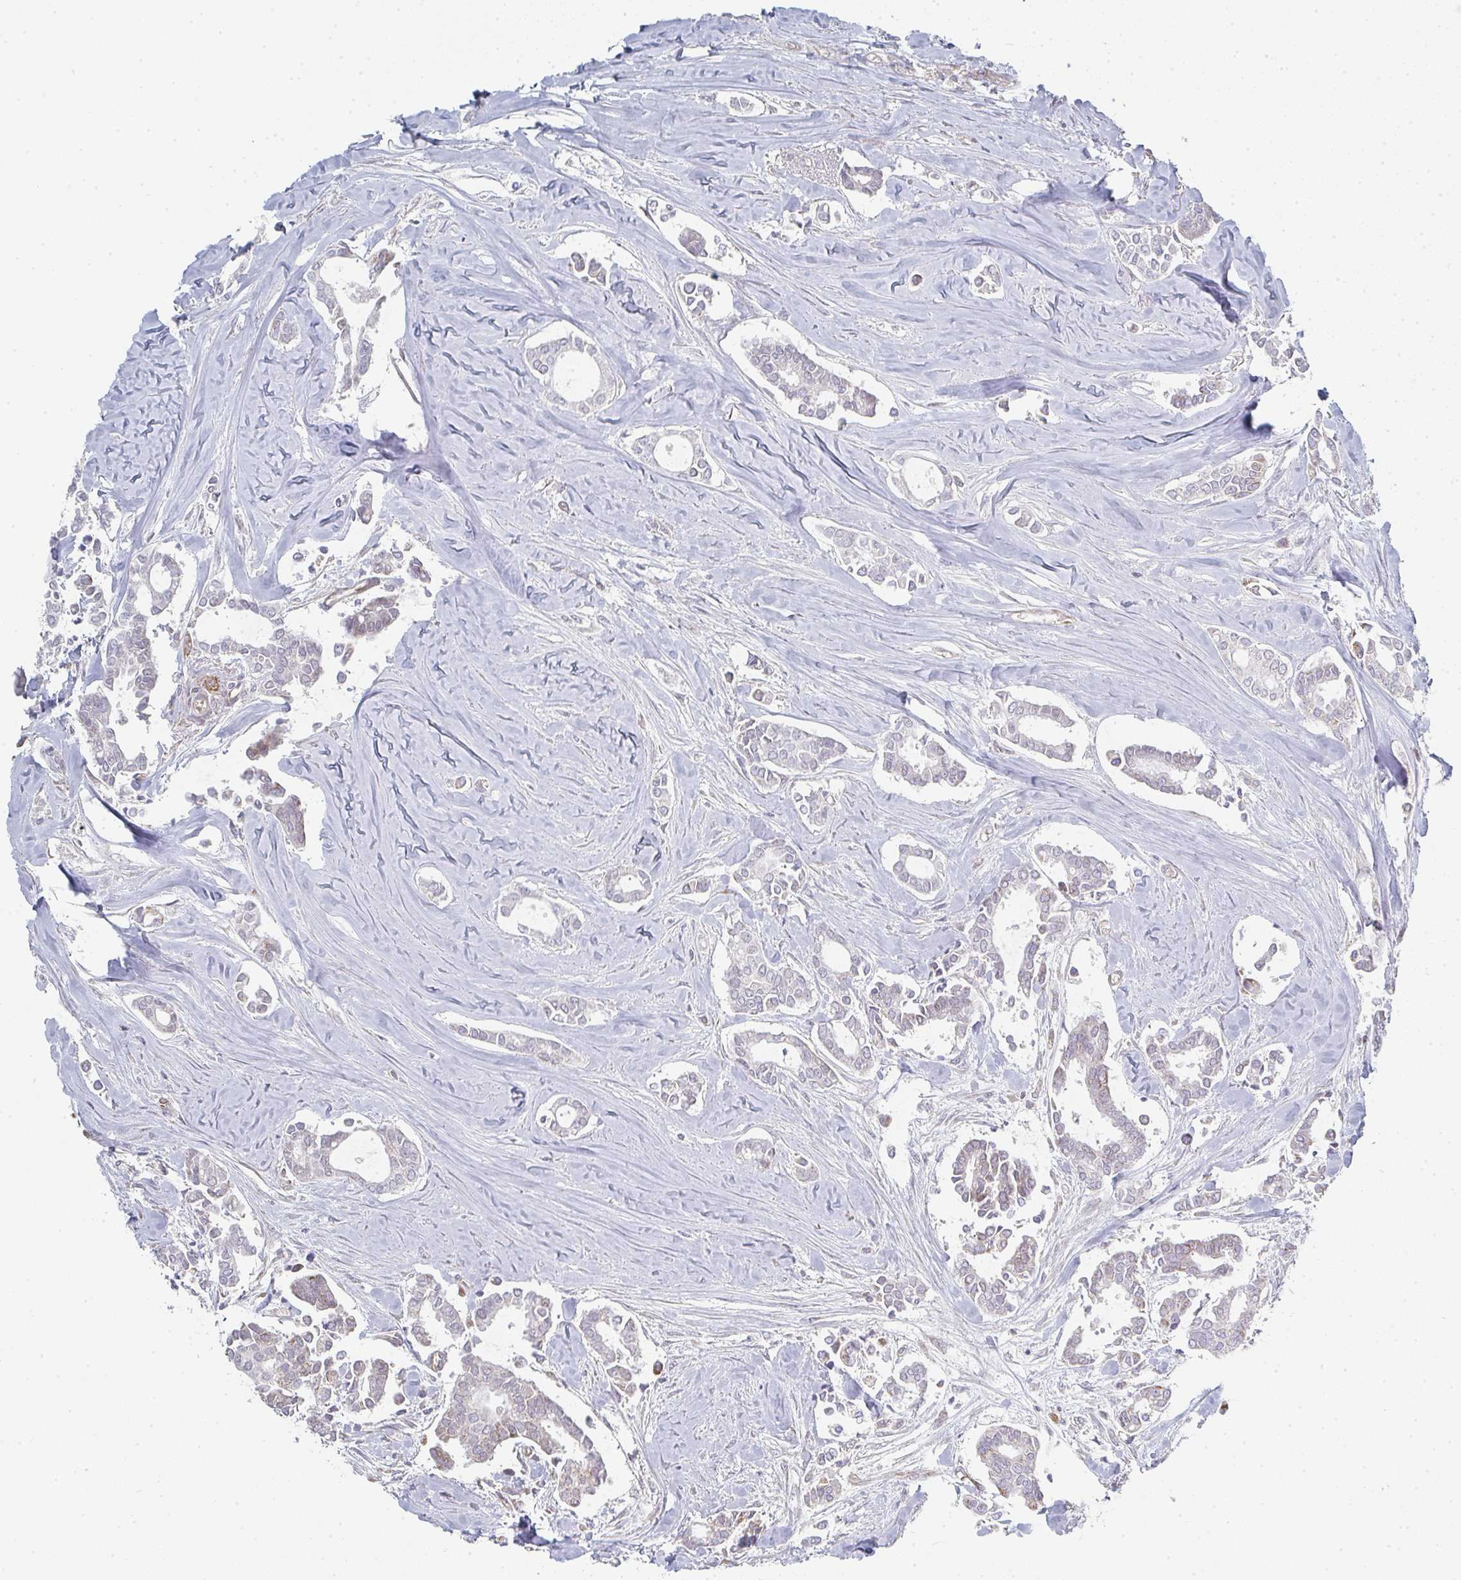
{"staining": {"intensity": "negative", "quantity": "none", "location": "none"}, "tissue": "breast cancer", "cell_type": "Tumor cells", "image_type": "cancer", "snomed": [{"axis": "morphology", "description": "Duct carcinoma"}, {"axis": "topography", "description": "Breast"}], "caption": "IHC photomicrograph of neoplastic tissue: breast cancer (infiltrating ductal carcinoma) stained with DAB shows no significant protein expression in tumor cells.", "gene": "ZNF526", "patient": {"sex": "female", "age": 84}}